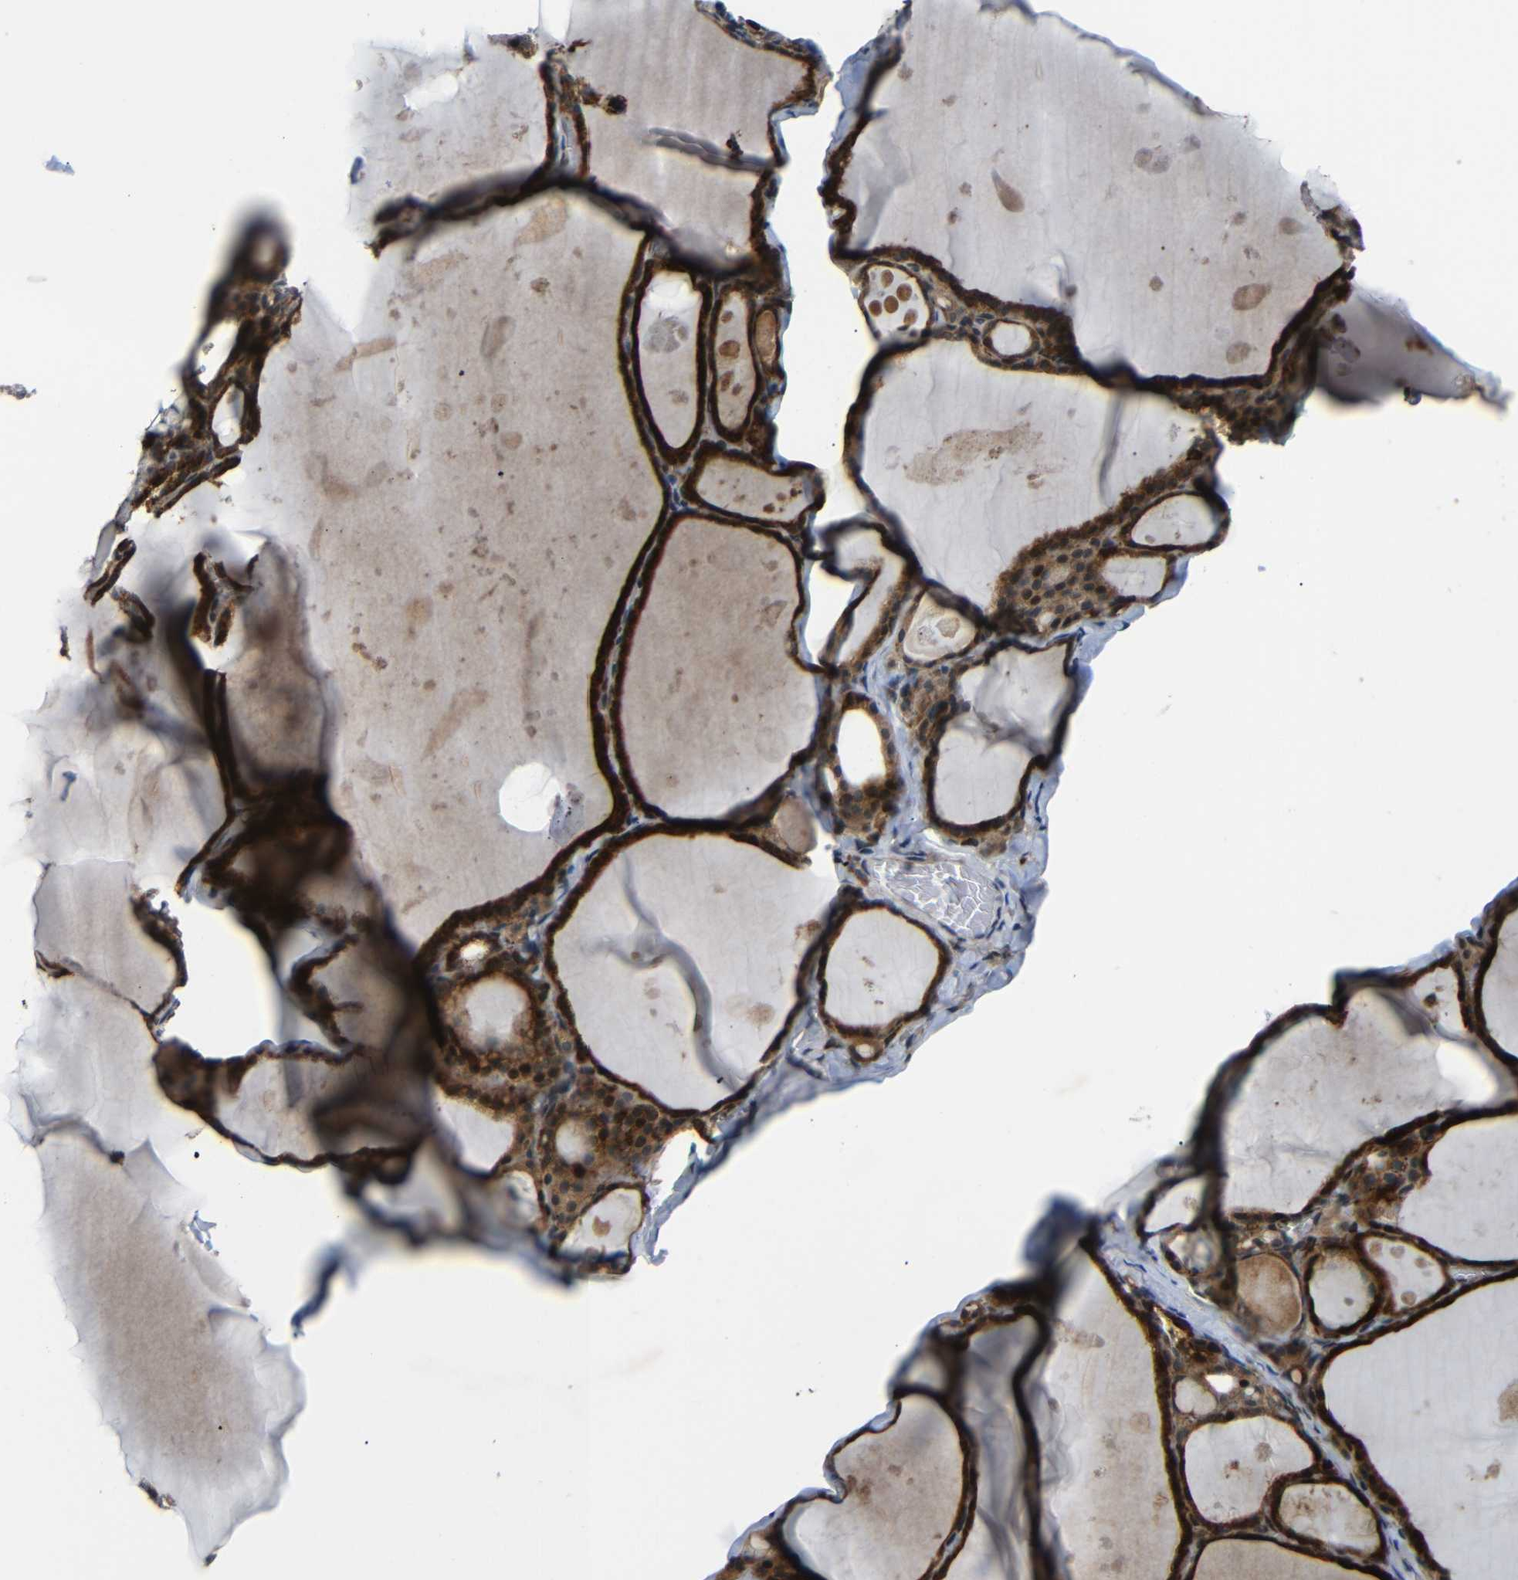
{"staining": {"intensity": "strong", "quantity": ">75%", "location": "cytoplasmic/membranous"}, "tissue": "thyroid gland", "cell_type": "Glandular cells", "image_type": "normal", "snomed": [{"axis": "morphology", "description": "Normal tissue, NOS"}, {"axis": "topography", "description": "Thyroid gland"}], "caption": "Immunohistochemistry (IHC) micrograph of benign human thyroid gland stained for a protein (brown), which exhibits high levels of strong cytoplasmic/membranous positivity in about >75% of glandular cells.", "gene": "SYDE1", "patient": {"sex": "male", "age": 56}}